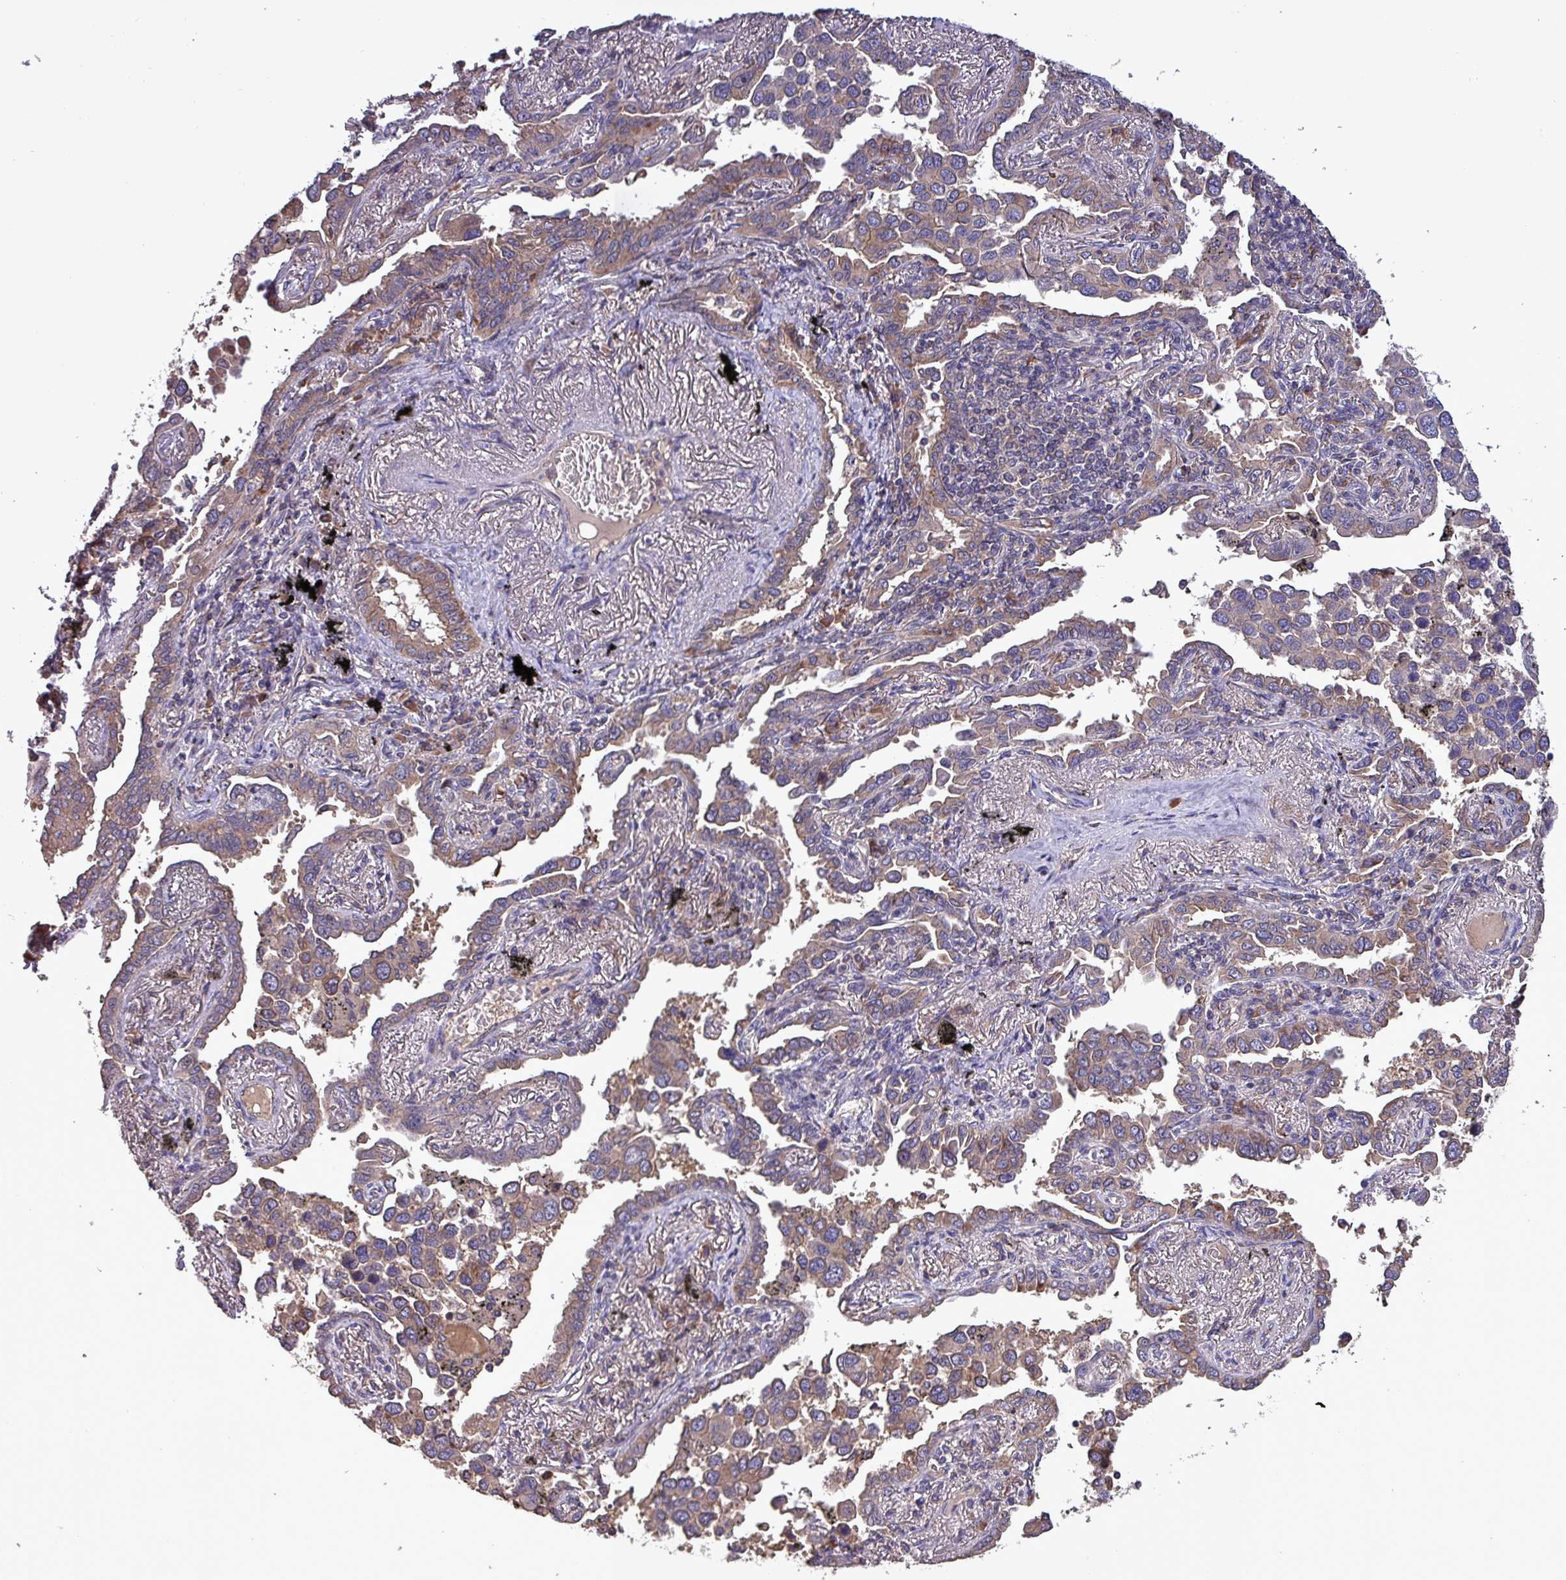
{"staining": {"intensity": "moderate", "quantity": ">75%", "location": "cytoplasmic/membranous"}, "tissue": "lung cancer", "cell_type": "Tumor cells", "image_type": "cancer", "snomed": [{"axis": "morphology", "description": "Adenocarcinoma, NOS"}, {"axis": "topography", "description": "Lung"}], "caption": "This micrograph displays adenocarcinoma (lung) stained with immunohistochemistry to label a protein in brown. The cytoplasmic/membranous of tumor cells show moderate positivity for the protein. Nuclei are counter-stained blue.", "gene": "PAFAH1B2", "patient": {"sex": "male", "age": 67}}